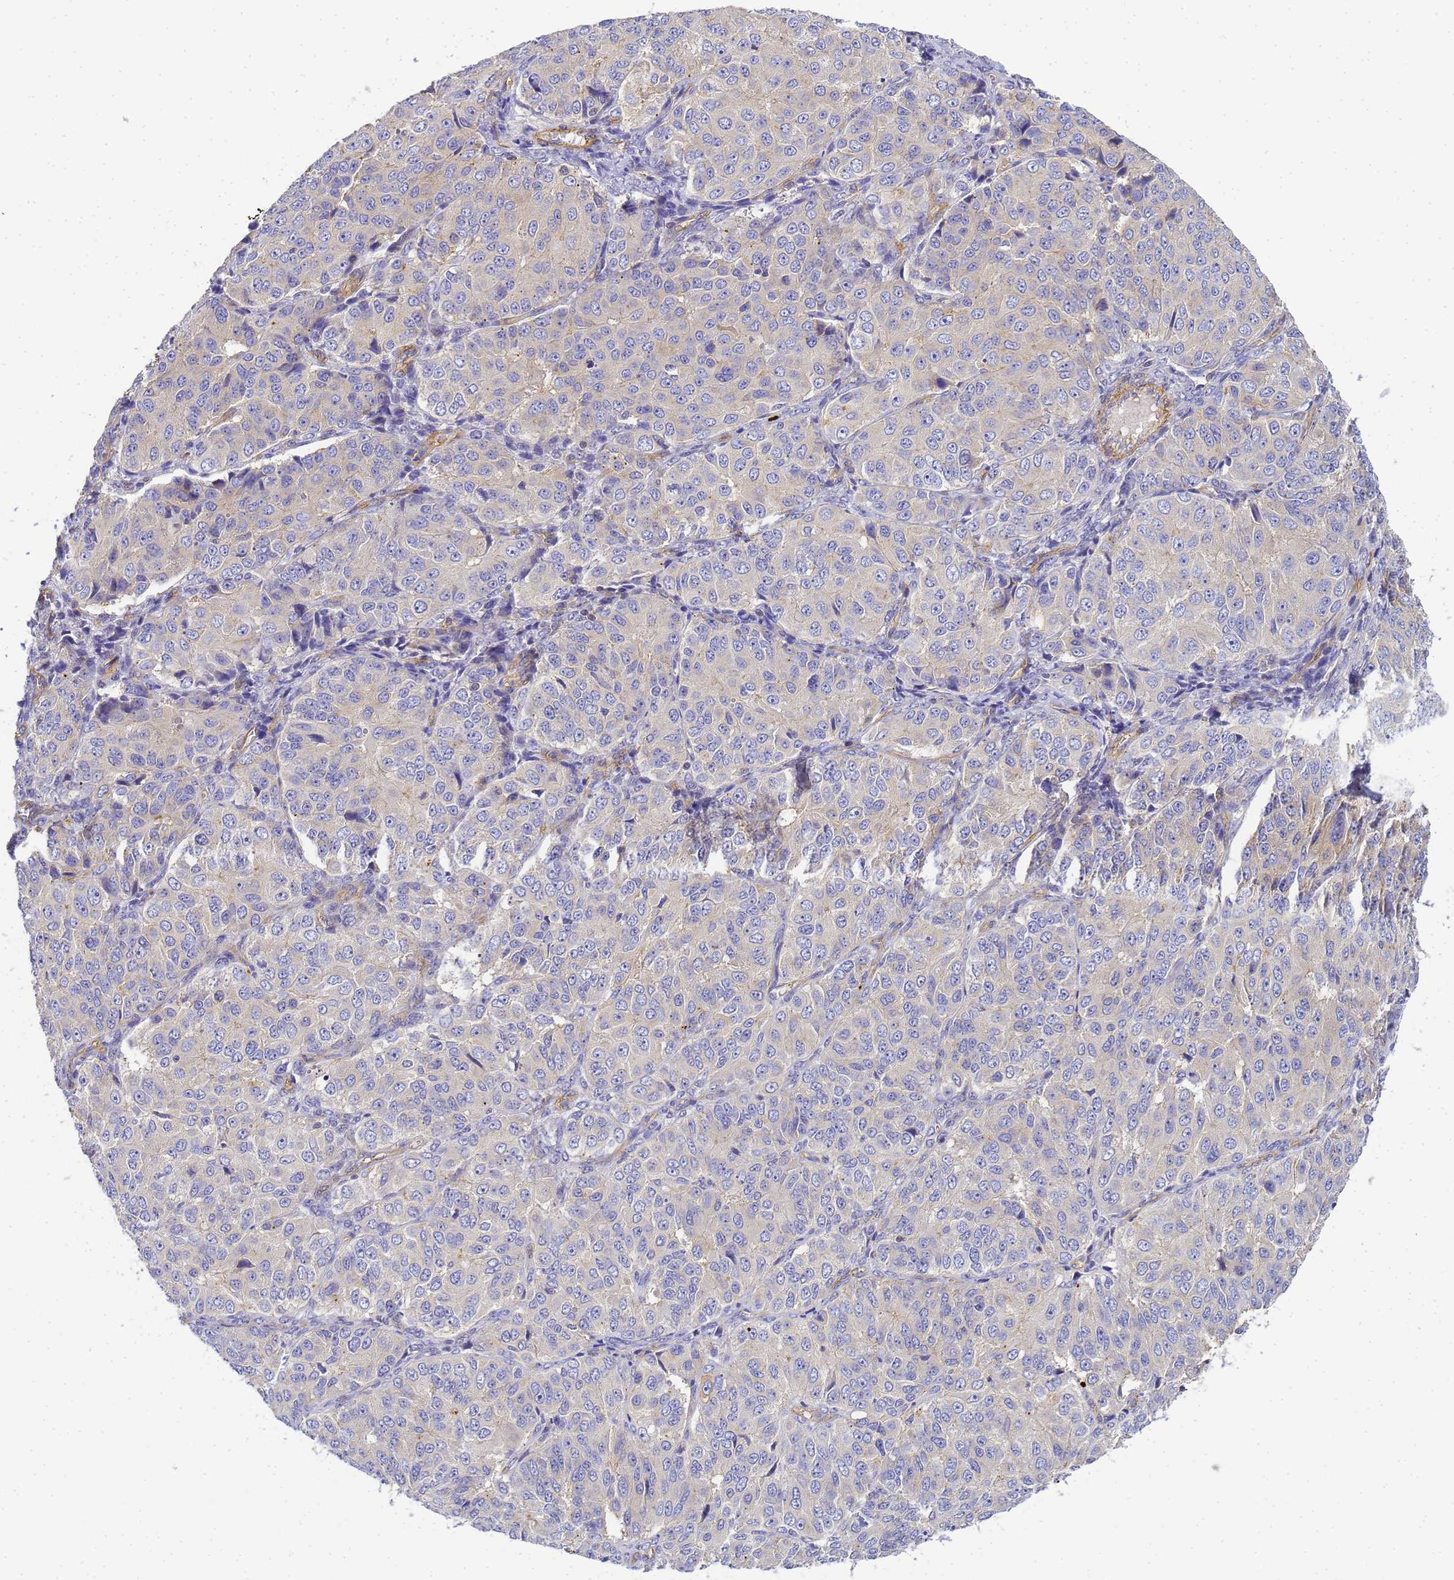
{"staining": {"intensity": "negative", "quantity": "none", "location": "none"}, "tissue": "ovarian cancer", "cell_type": "Tumor cells", "image_type": "cancer", "snomed": [{"axis": "morphology", "description": "Carcinoma, endometroid"}, {"axis": "topography", "description": "Ovary"}], "caption": "Tumor cells are negative for protein expression in human ovarian cancer.", "gene": "MYL12A", "patient": {"sex": "female", "age": 51}}